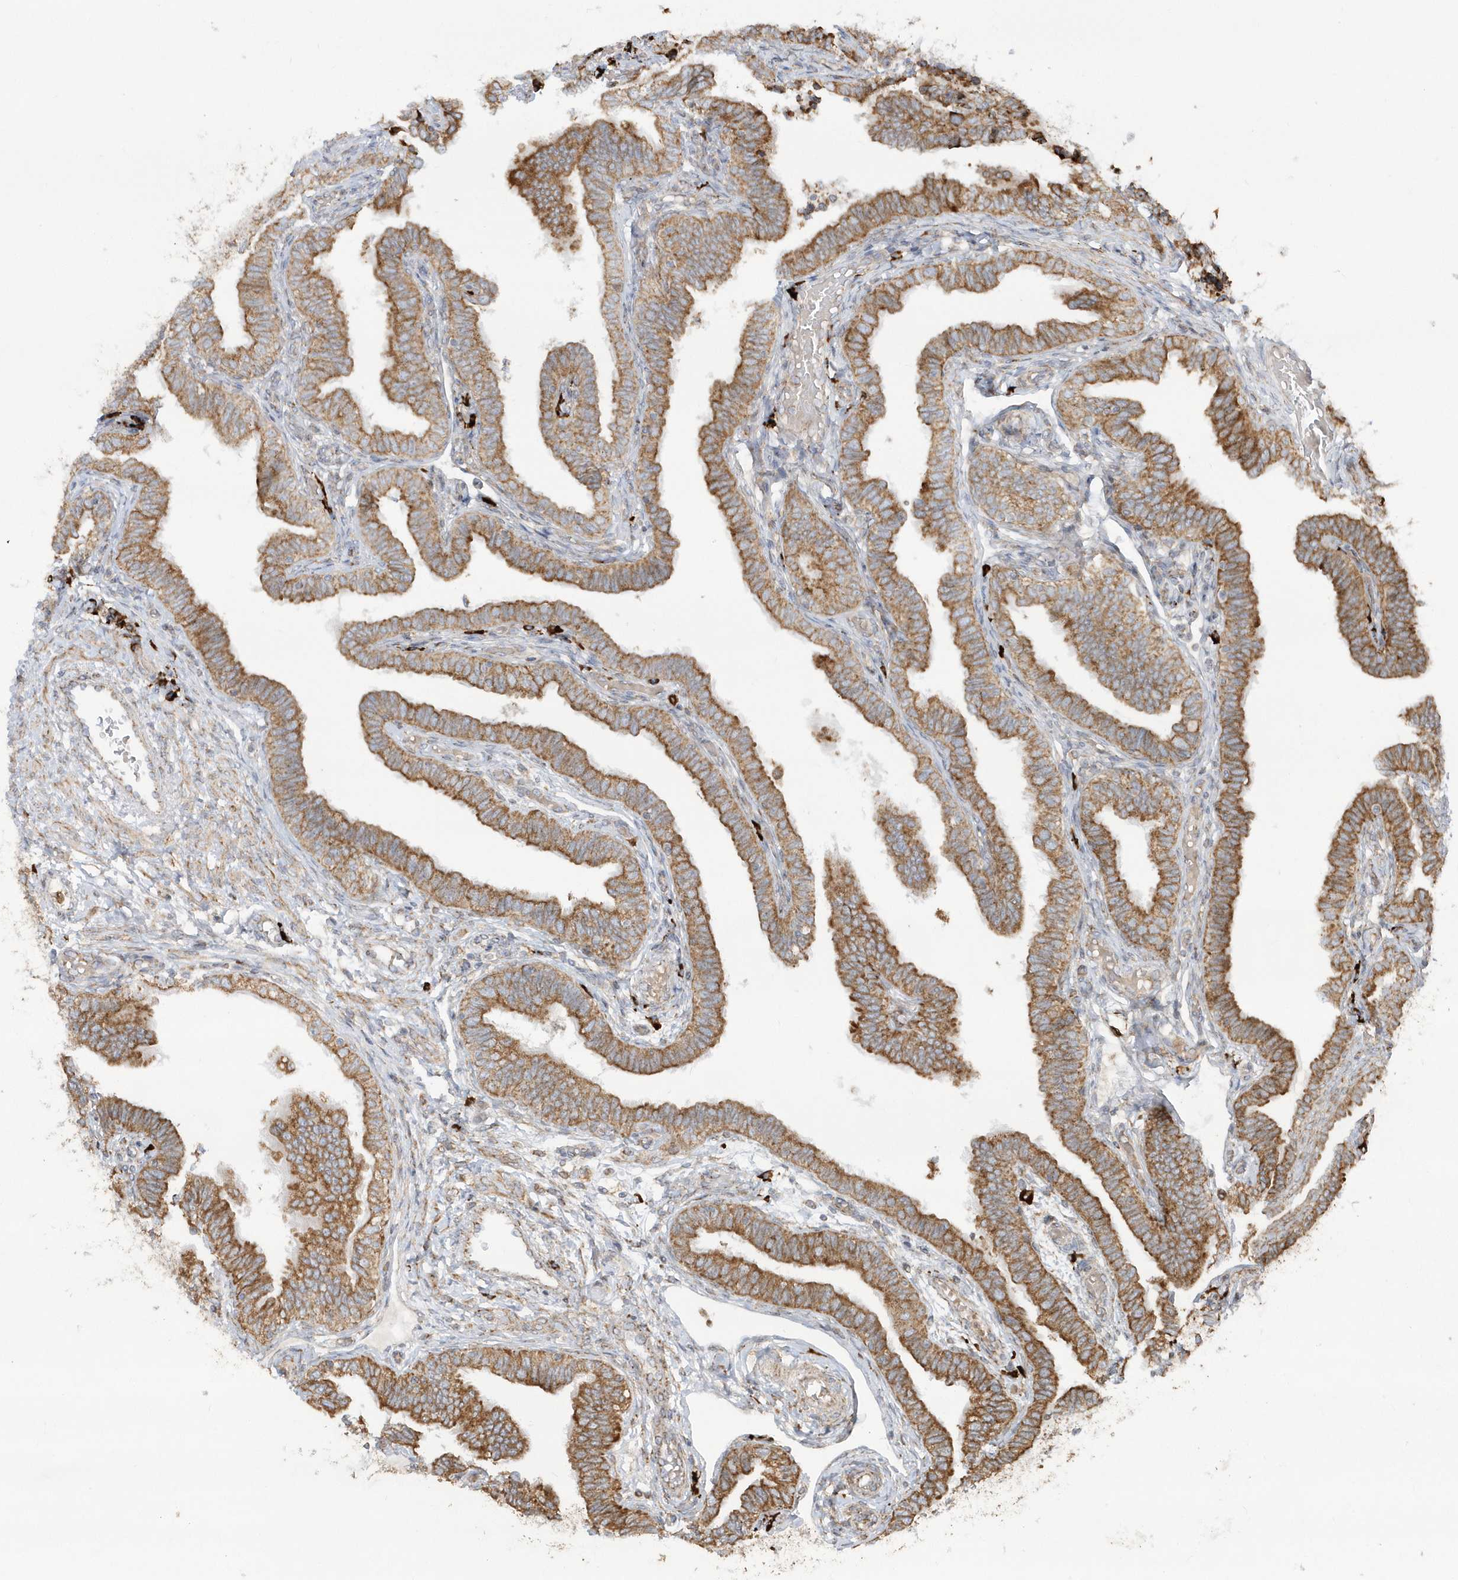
{"staining": {"intensity": "strong", "quantity": ">75%", "location": "cytoplasmic/membranous"}, "tissue": "fallopian tube", "cell_type": "Glandular cells", "image_type": "normal", "snomed": [{"axis": "morphology", "description": "Normal tissue, NOS"}, {"axis": "topography", "description": "Fallopian tube"}], "caption": "Immunohistochemical staining of benign fallopian tube reveals strong cytoplasmic/membranous protein positivity in about >75% of glandular cells. The protein of interest is shown in brown color, while the nuclei are stained blue.", "gene": "SH3BP2", "patient": {"sex": "female", "age": 39}}